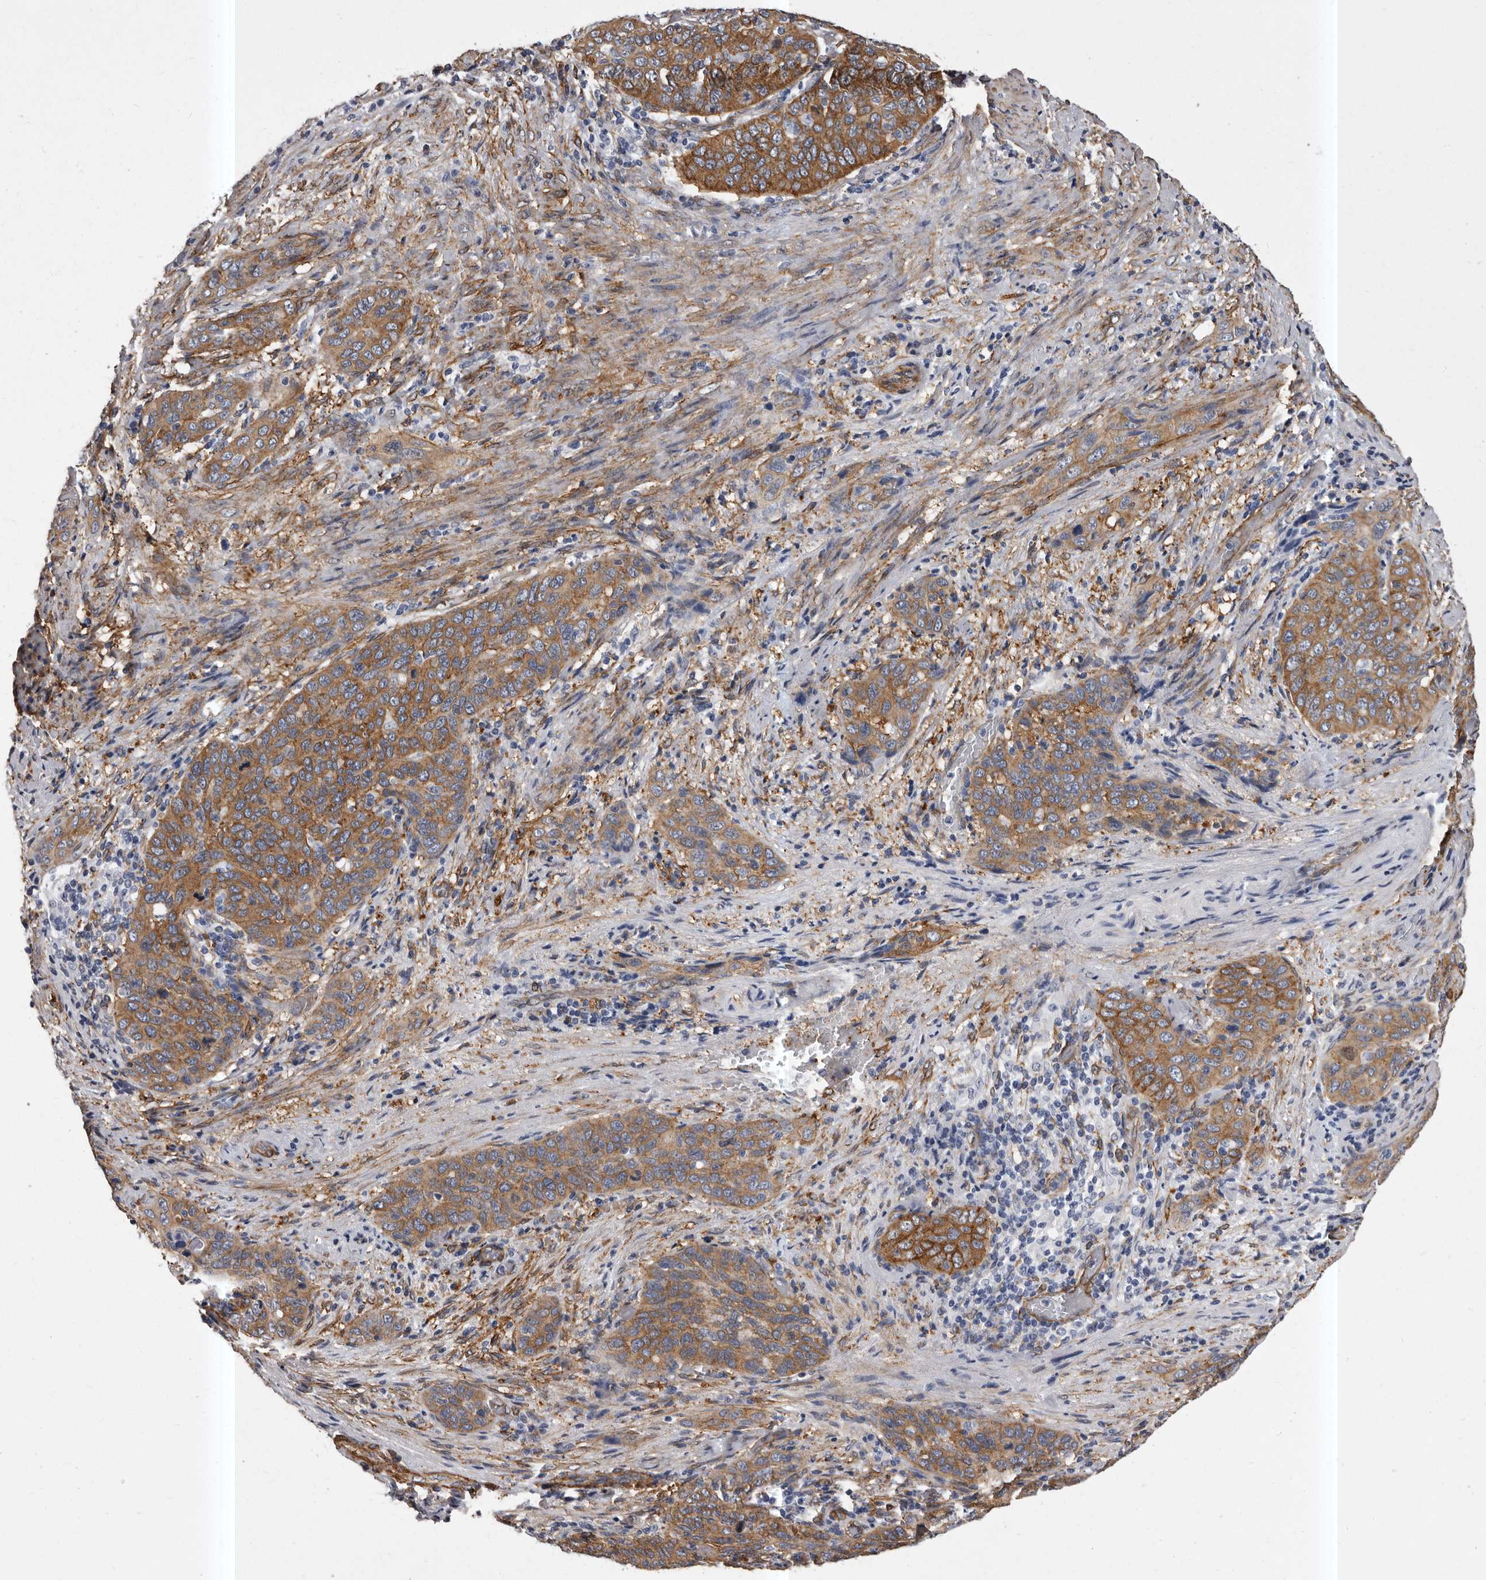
{"staining": {"intensity": "moderate", "quantity": ">75%", "location": "cytoplasmic/membranous"}, "tissue": "cervical cancer", "cell_type": "Tumor cells", "image_type": "cancer", "snomed": [{"axis": "morphology", "description": "Squamous cell carcinoma, NOS"}, {"axis": "topography", "description": "Cervix"}], "caption": "Immunohistochemistry image of cervical cancer (squamous cell carcinoma) stained for a protein (brown), which displays medium levels of moderate cytoplasmic/membranous expression in approximately >75% of tumor cells.", "gene": "ENAH", "patient": {"sex": "female", "age": 60}}